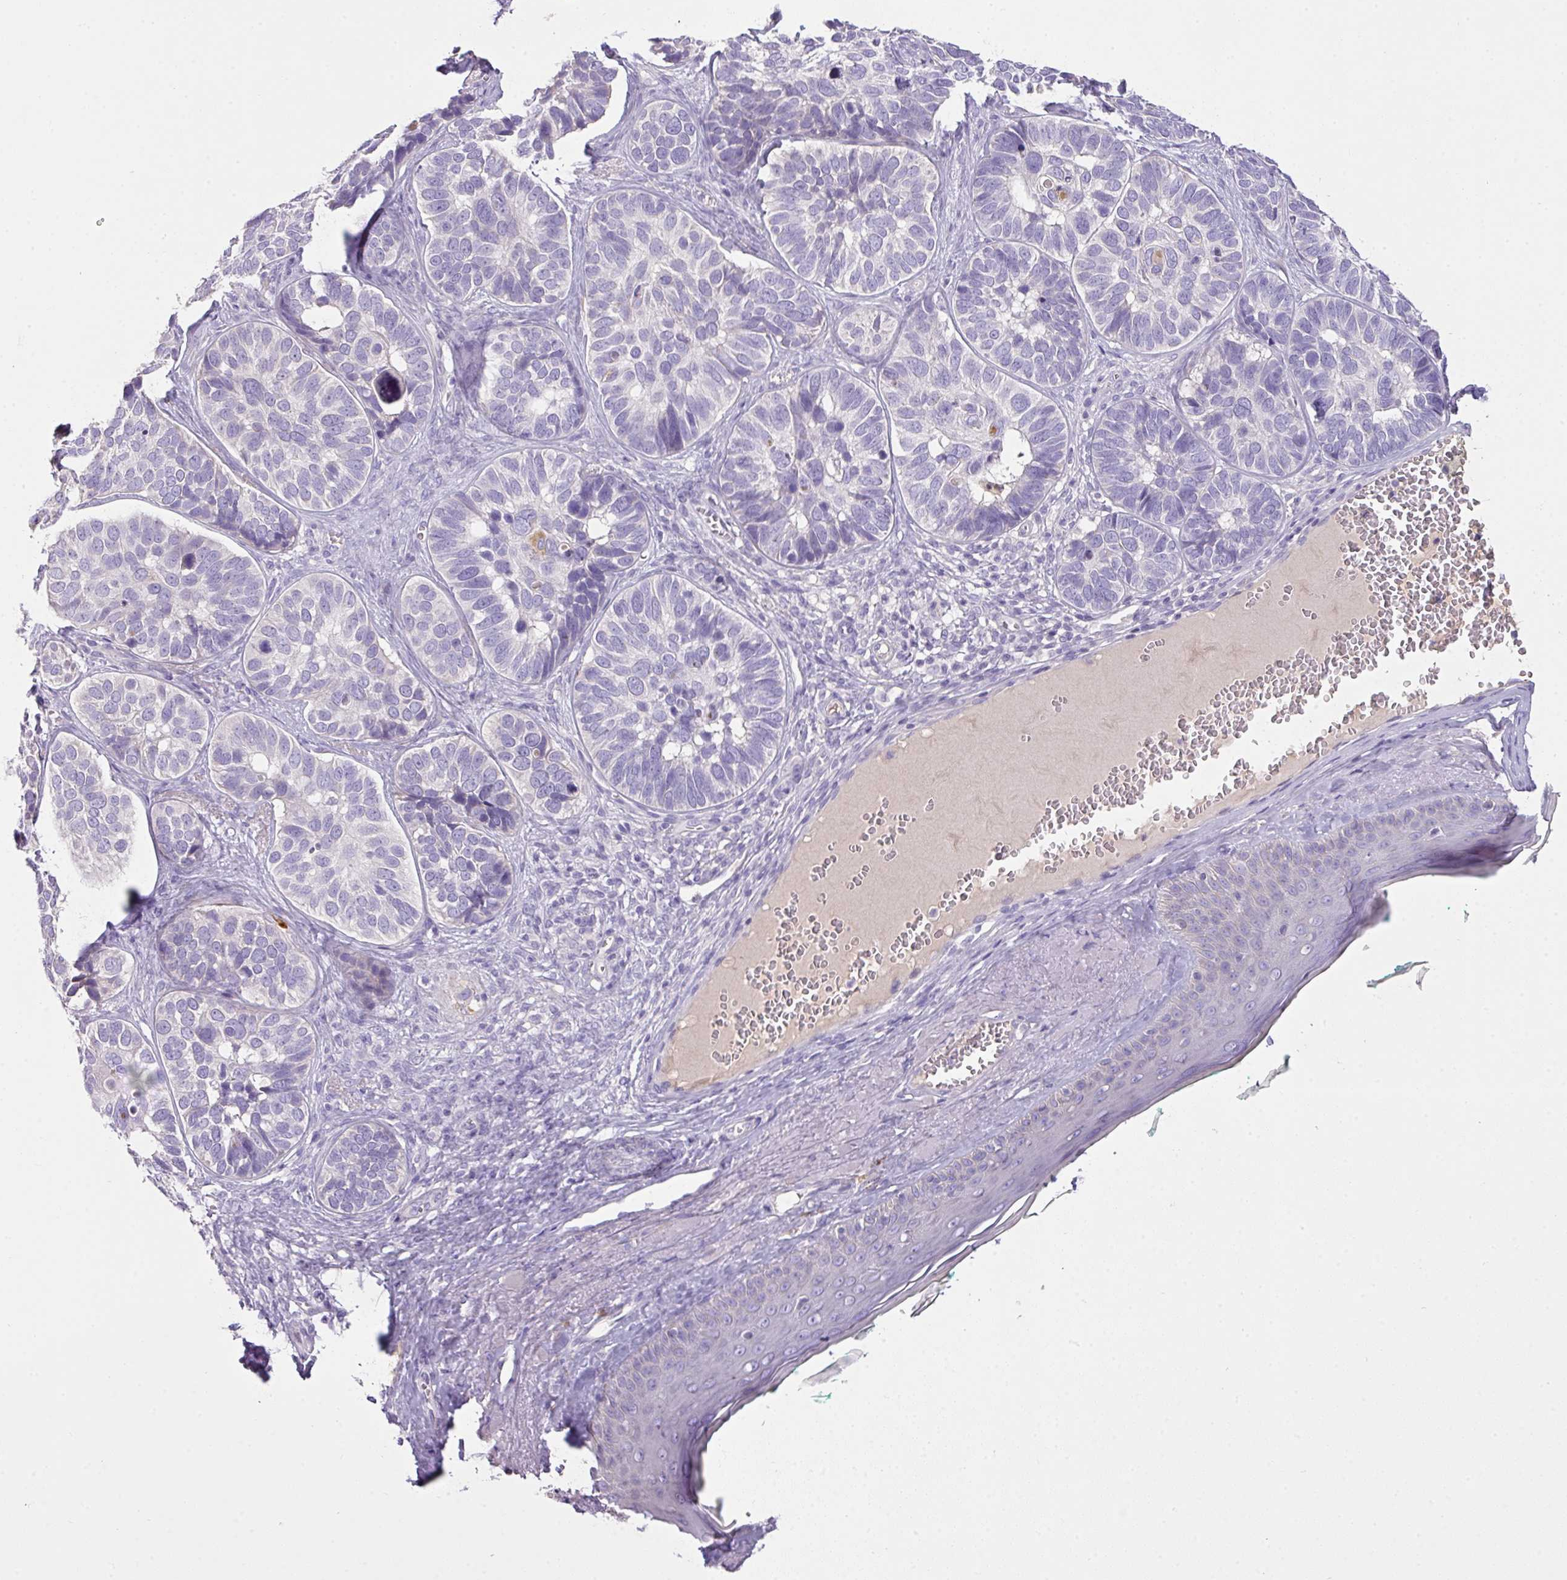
{"staining": {"intensity": "negative", "quantity": "none", "location": "none"}, "tissue": "skin cancer", "cell_type": "Tumor cells", "image_type": "cancer", "snomed": [{"axis": "morphology", "description": "Basal cell carcinoma"}, {"axis": "topography", "description": "Skin"}], "caption": "High power microscopy image of an immunohistochemistry histopathology image of skin cancer (basal cell carcinoma), revealing no significant staining in tumor cells.", "gene": "OR6C6", "patient": {"sex": "male", "age": 62}}